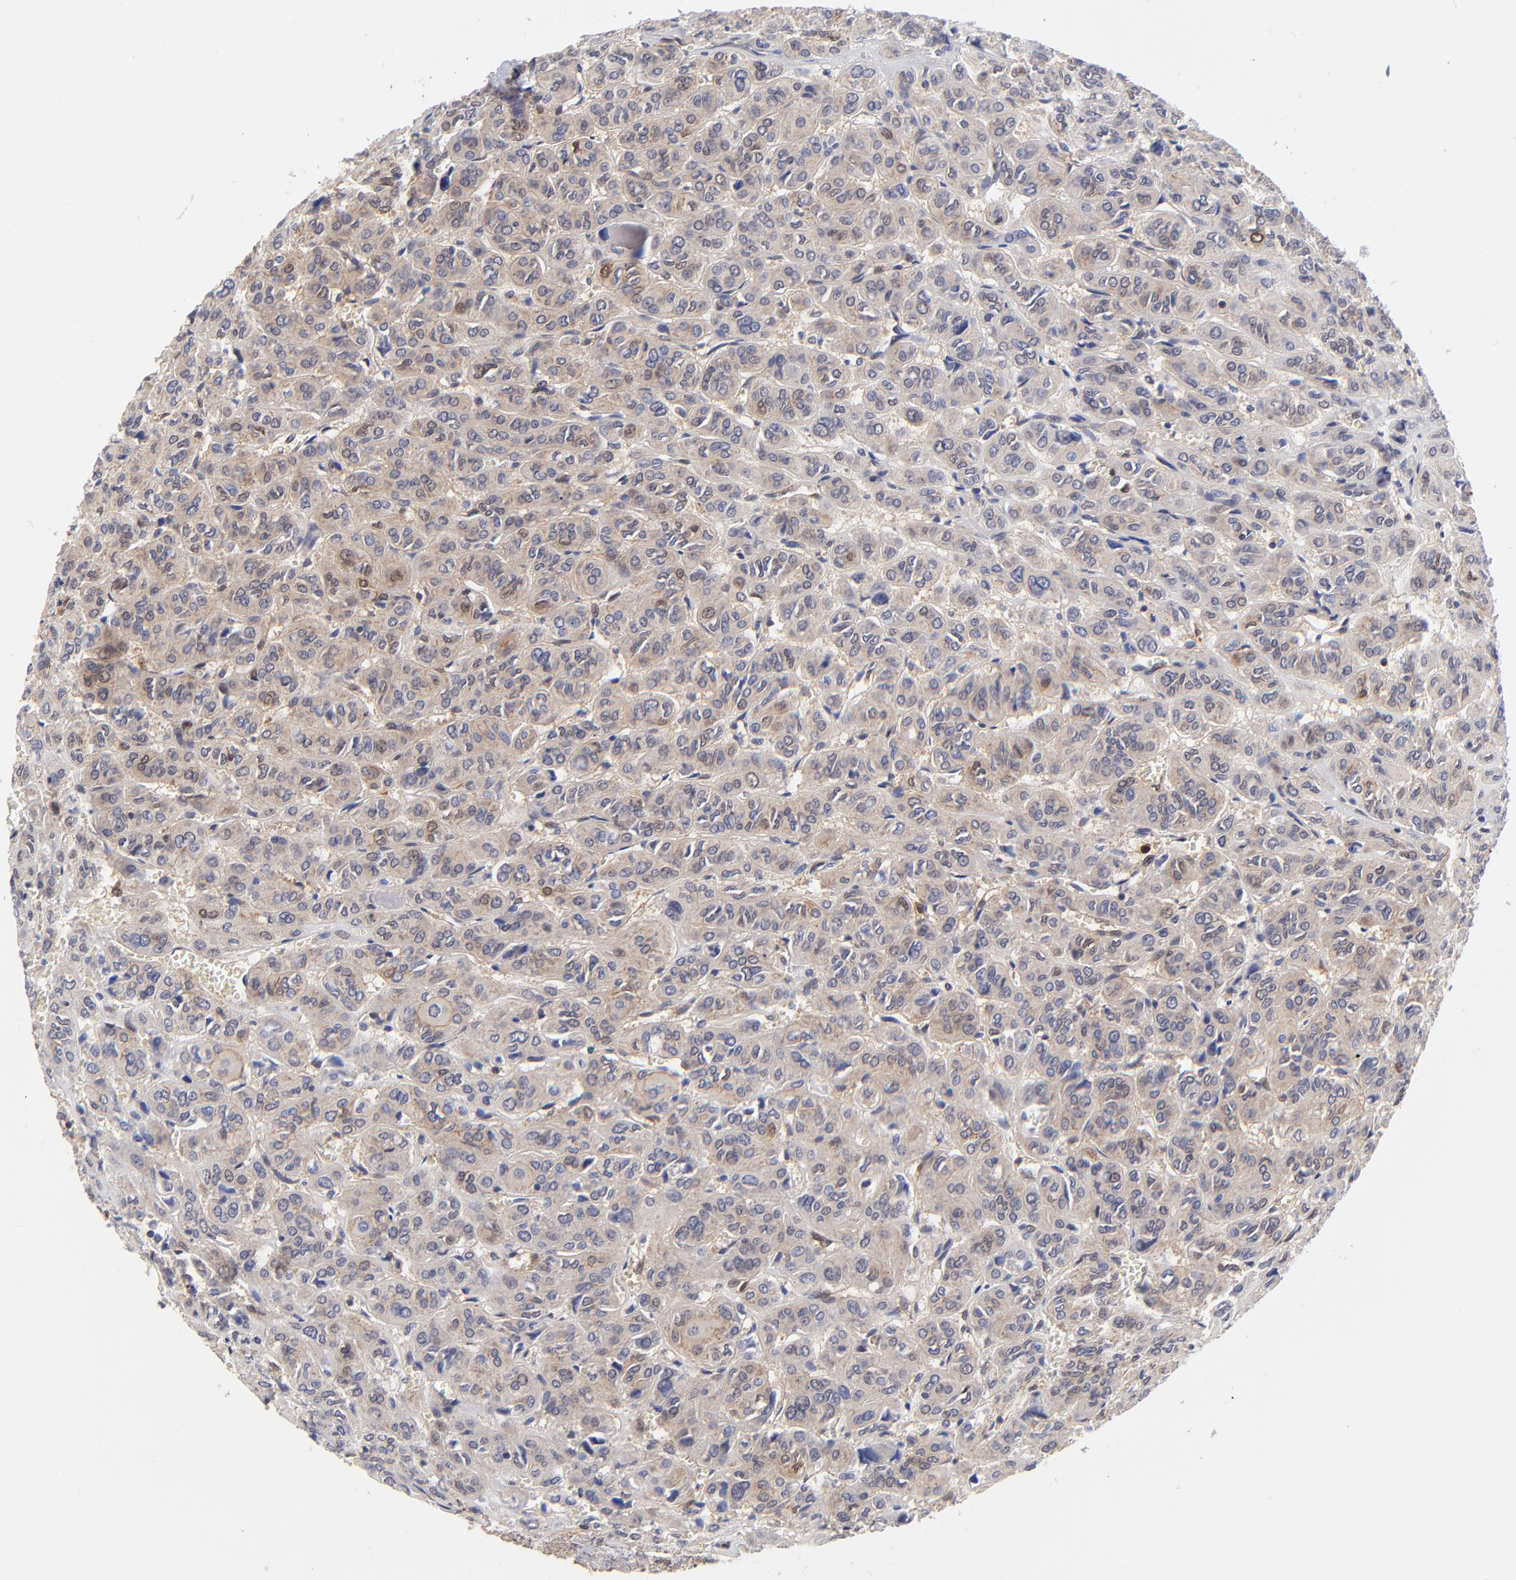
{"staining": {"intensity": "moderate", "quantity": "25%-75%", "location": "cytoplasmic/membranous,nuclear"}, "tissue": "thyroid cancer", "cell_type": "Tumor cells", "image_type": "cancer", "snomed": [{"axis": "morphology", "description": "Follicular adenoma carcinoma, NOS"}, {"axis": "topography", "description": "Thyroid gland"}], "caption": "A histopathology image of thyroid cancer (follicular adenoma carcinoma) stained for a protein displays moderate cytoplasmic/membranous and nuclear brown staining in tumor cells.", "gene": "DCTPP1", "patient": {"sex": "female", "age": 71}}